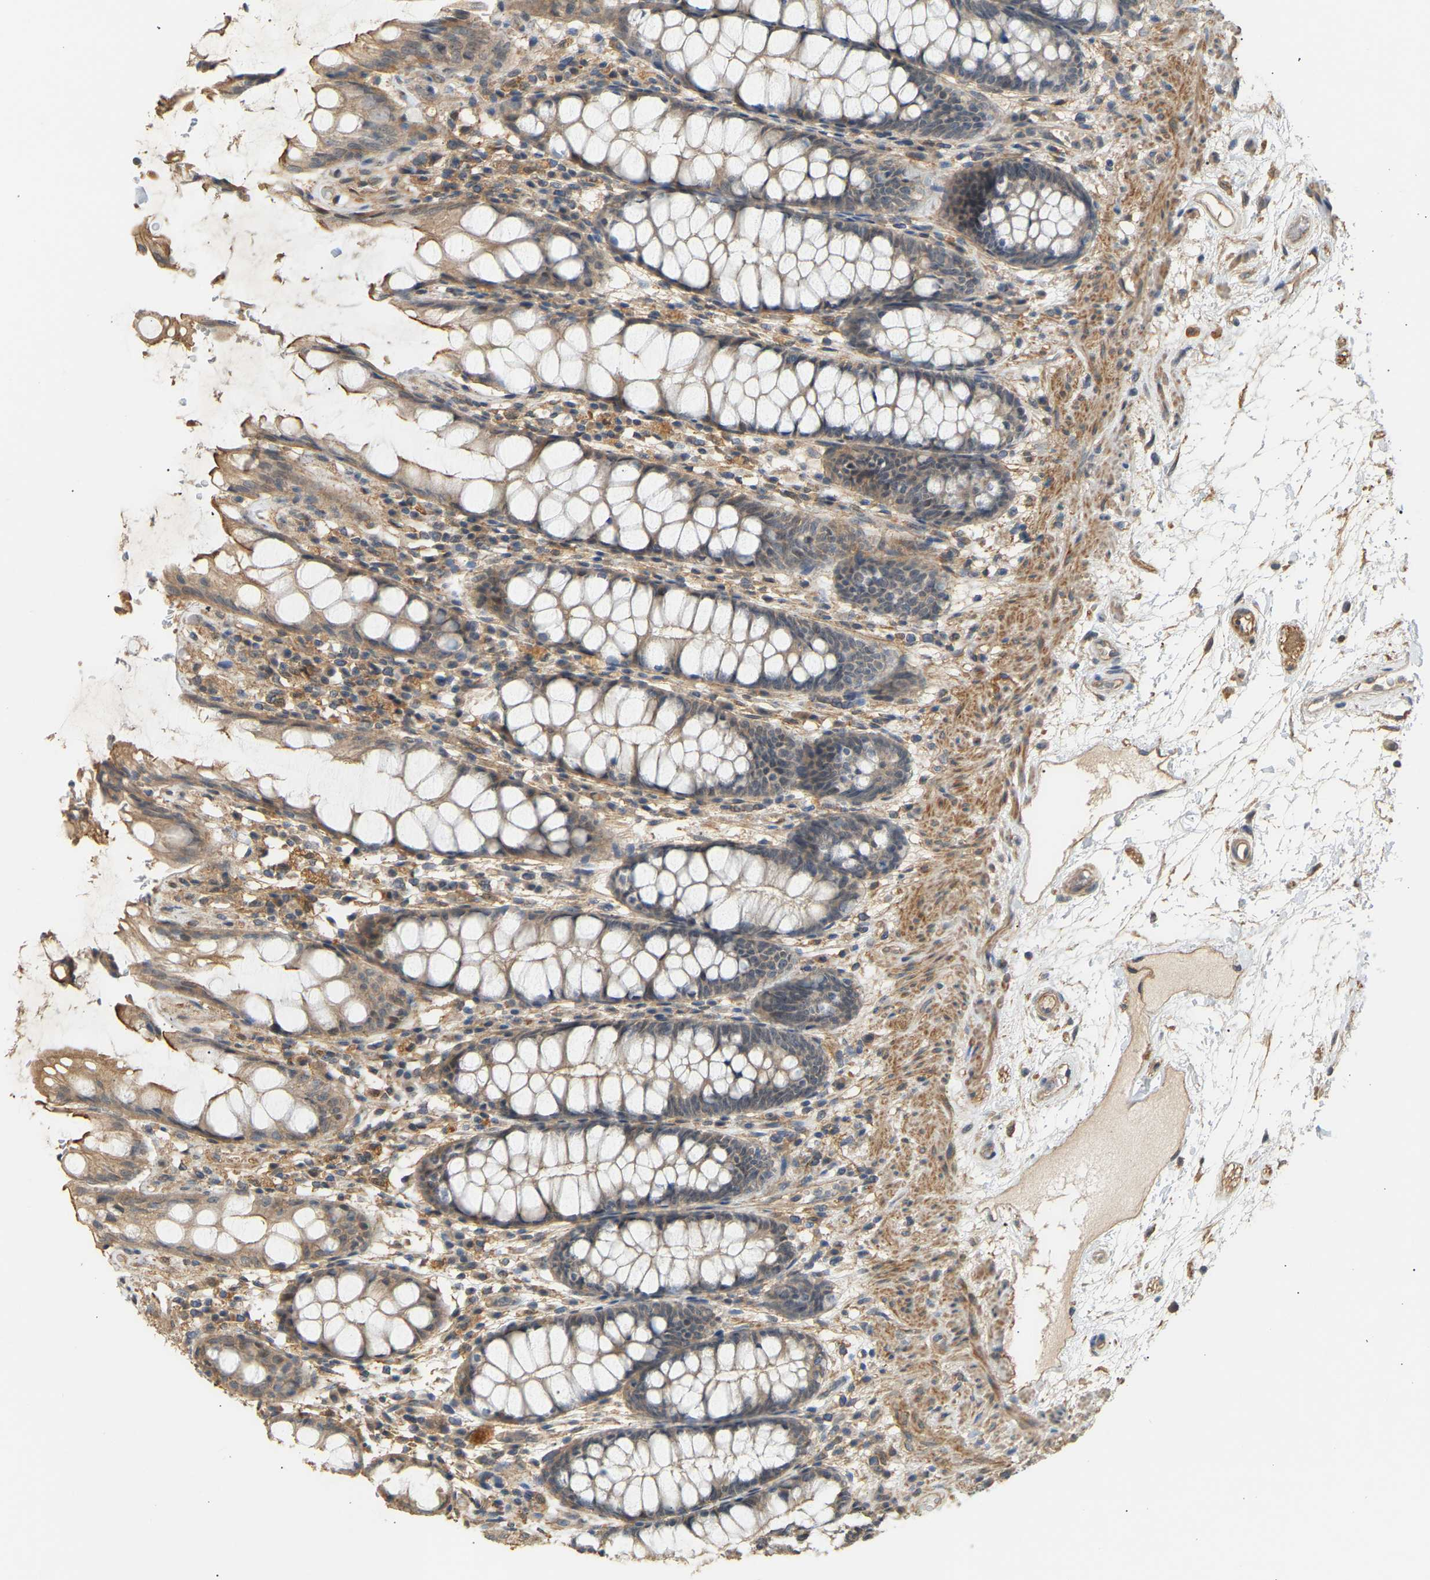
{"staining": {"intensity": "moderate", "quantity": ">75%", "location": "cytoplasmic/membranous"}, "tissue": "rectum", "cell_type": "Glandular cells", "image_type": "normal", "snomed": [{"axis": "morphology", "description": "Normal tissue, NOS"}, {"axis": "topography", "description": "Rectum"}], "caption": "A brown stain highlights moderate cytoplasmic/membranous expression of a protein in glandular cells of normal rectum.", "gene": "RGL1", "patient": {"sex": "male", "age": 64}}